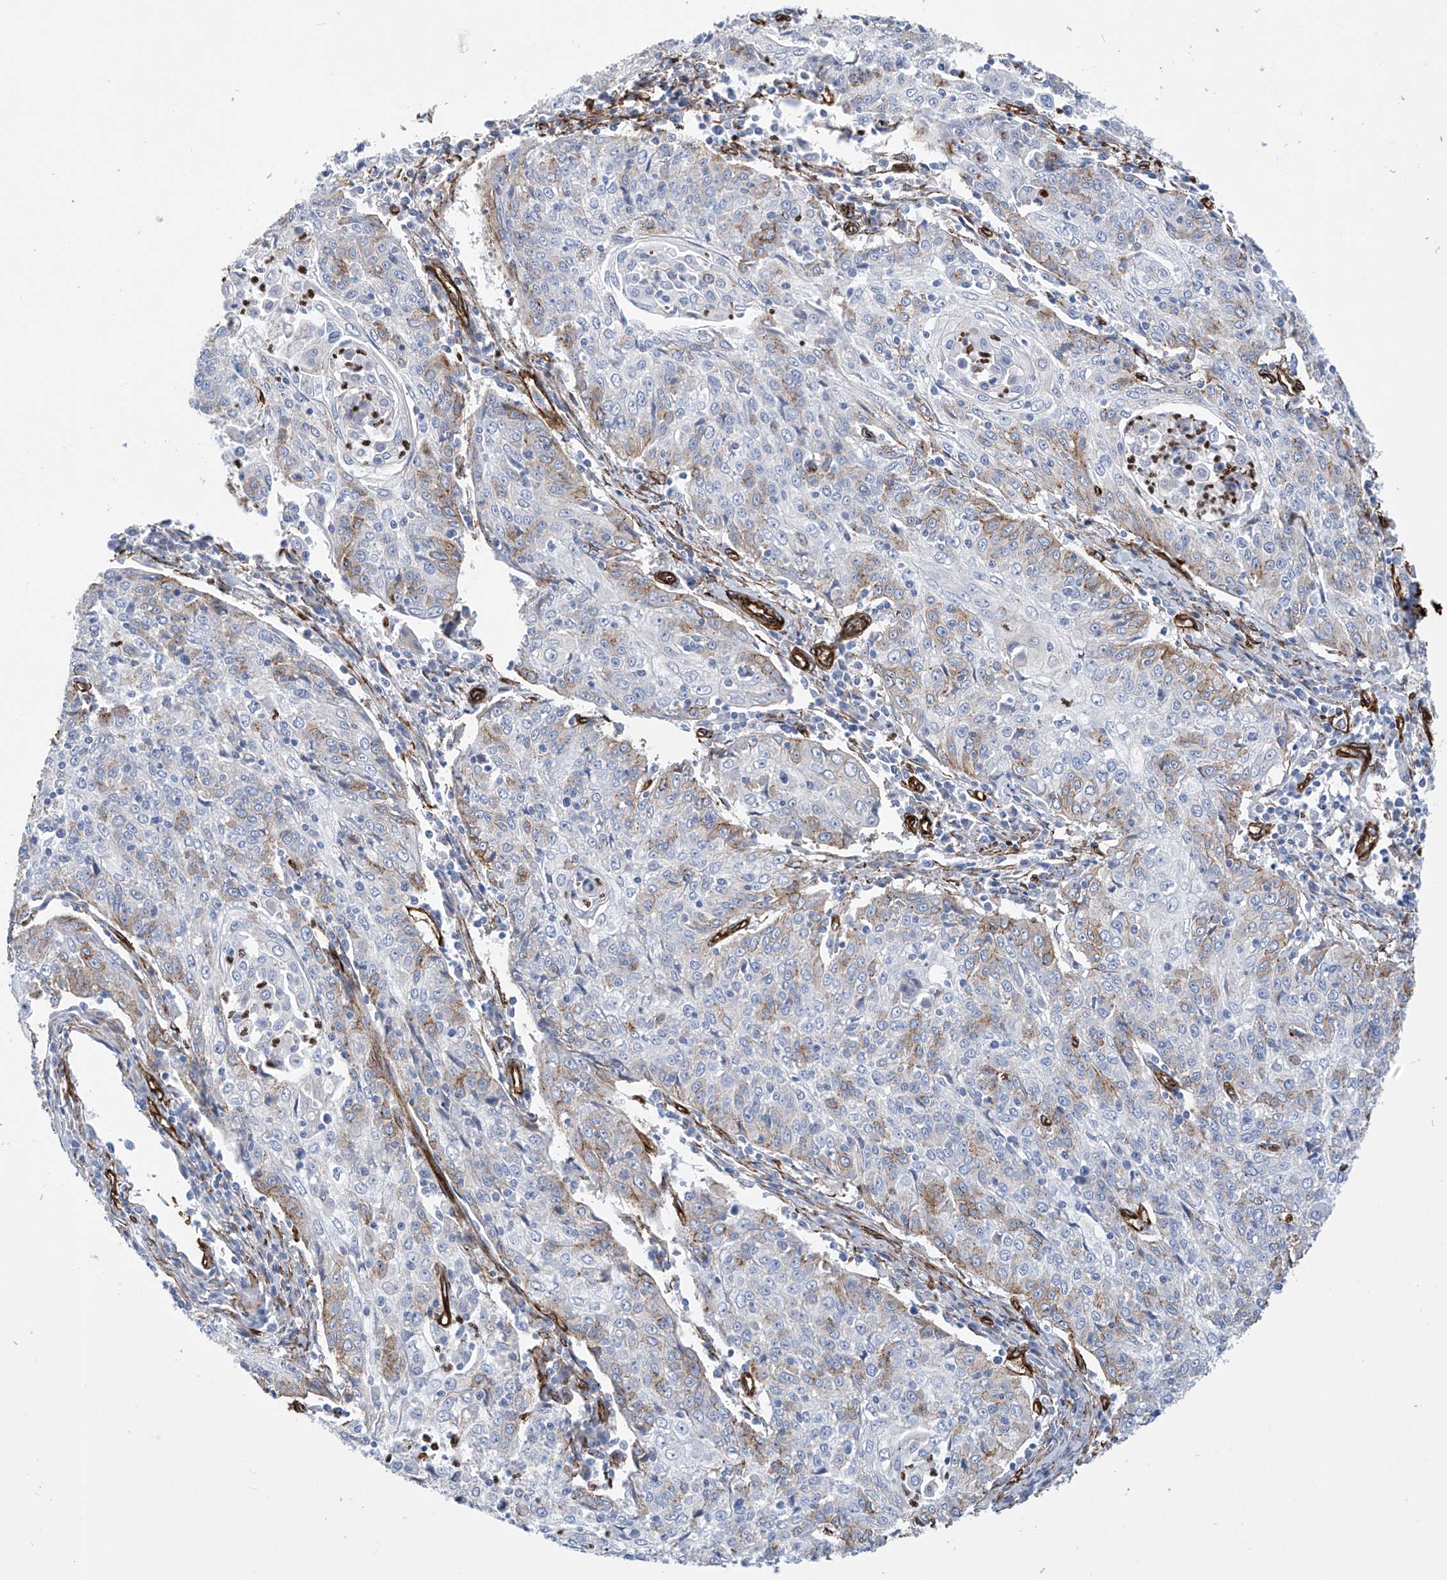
{"staining": {"intensity": "weak", "quantity": "<25%", "location": "cytoplasmic/membranous"}, "tissue": "cervical cancer", "cell_type": "Tumor cells", "image_type": "cancer", "snomed": [{"axis": "morphology", "description": "Squamous cell carcinoma, NOS"}, {"axis": "topography", "description": "Cervix"}], "caption": "This is an immunohistochemistry (IHC) micrograph of human cervical cancer (squamous cell carcinoma). There is no expression in tumor cells.", "gene": "UBTD1", "patient": {"sex": "female", "age": 48}}